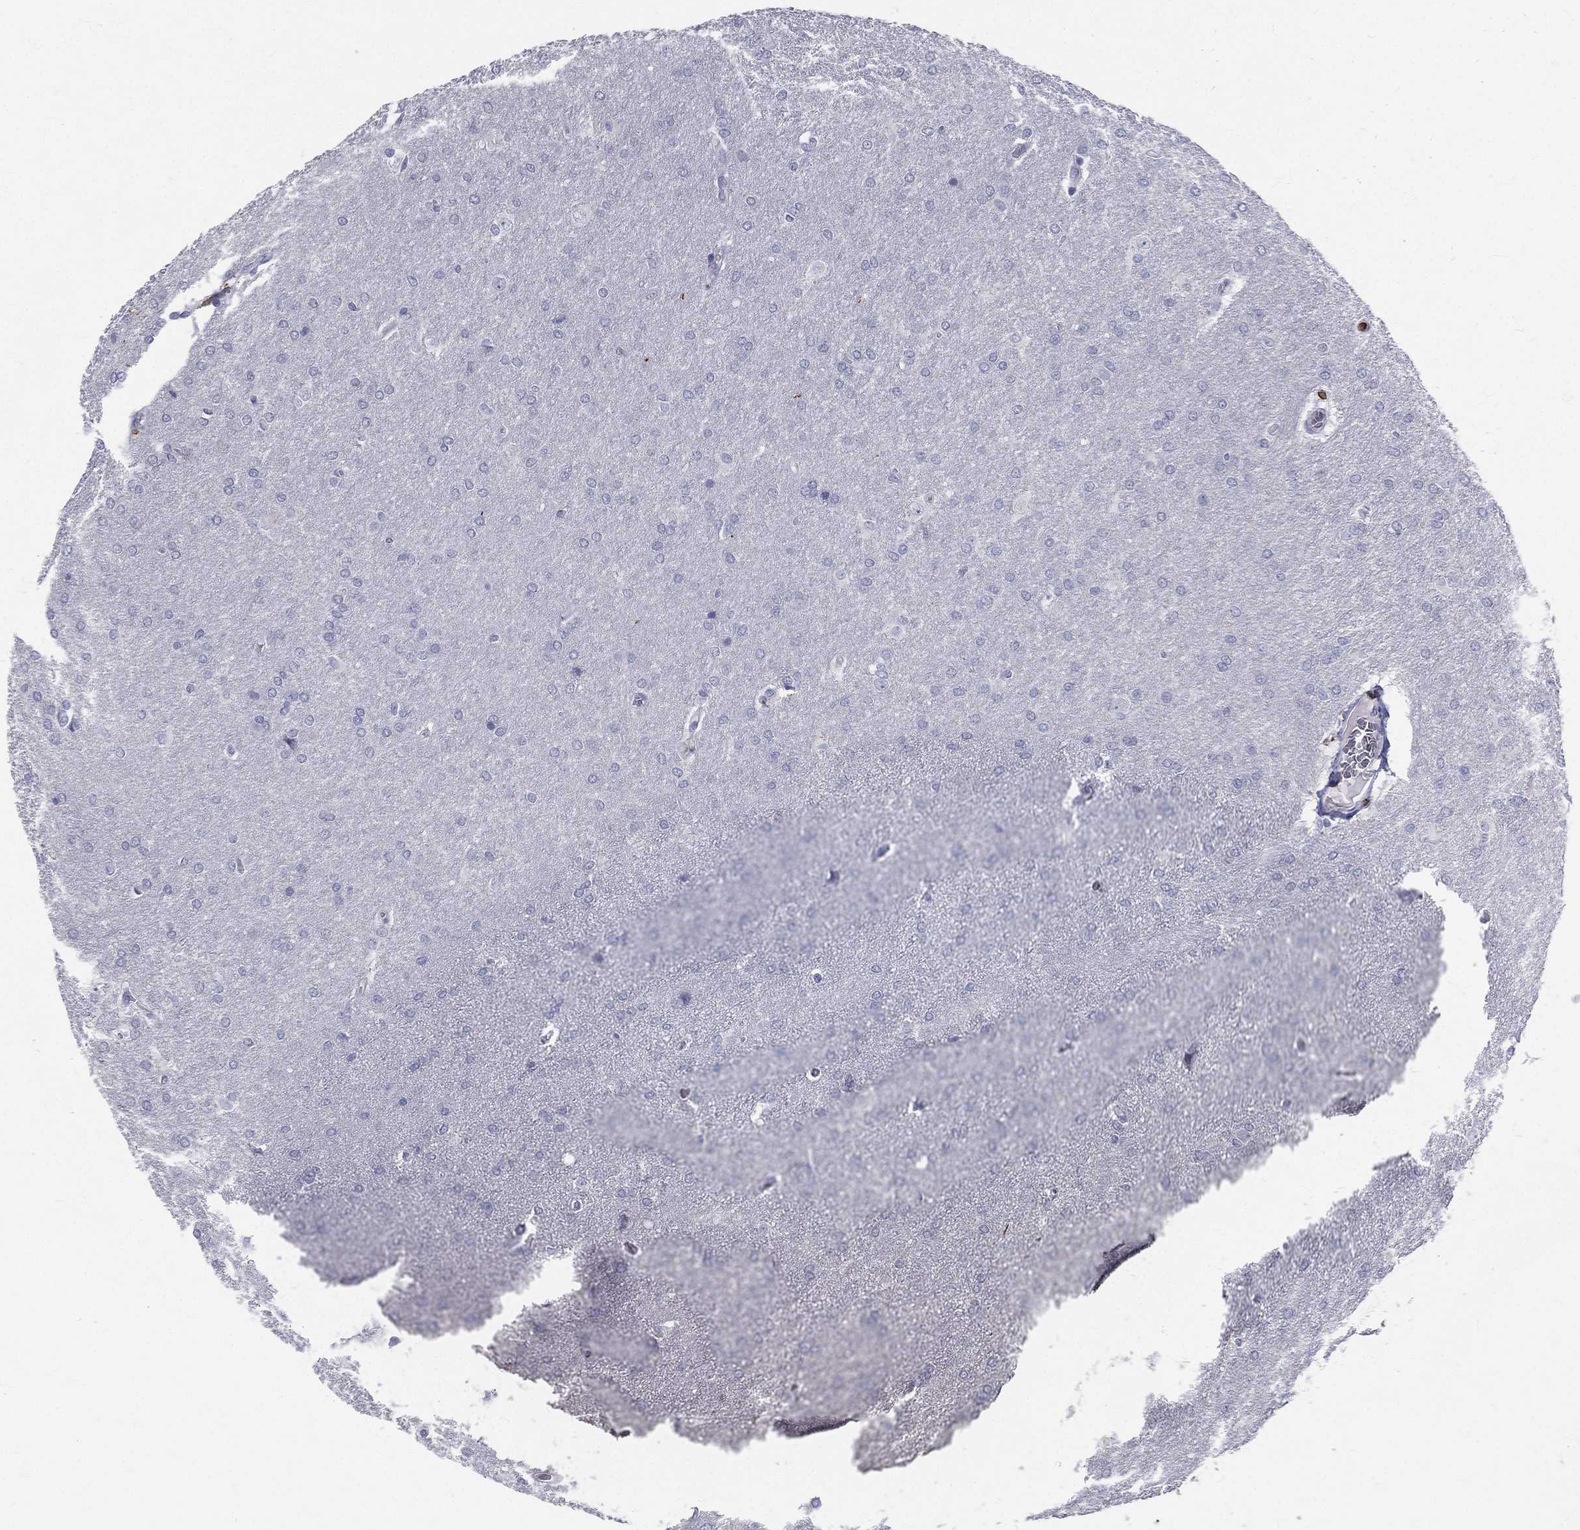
{"staining": {"intensity": "negative", "quantity": "none", "location": "none"}, "tissue": "glioma", "cell_type": "Tumor cells", "image_type": "cancer", "snomed": [{"axis": "morphology", "description": "Glioma, malignant, Low grade"}, {"axis": "topography", "description": "Brain"}], "caption": "High magnification brightfield microscopy of glioma stained with DAB (brown) and counterstained with hematoxylin (blue): tumor cells show no significant expression.", "gene": "CTSW", "patient": {"sex": "female", "age": 32}}